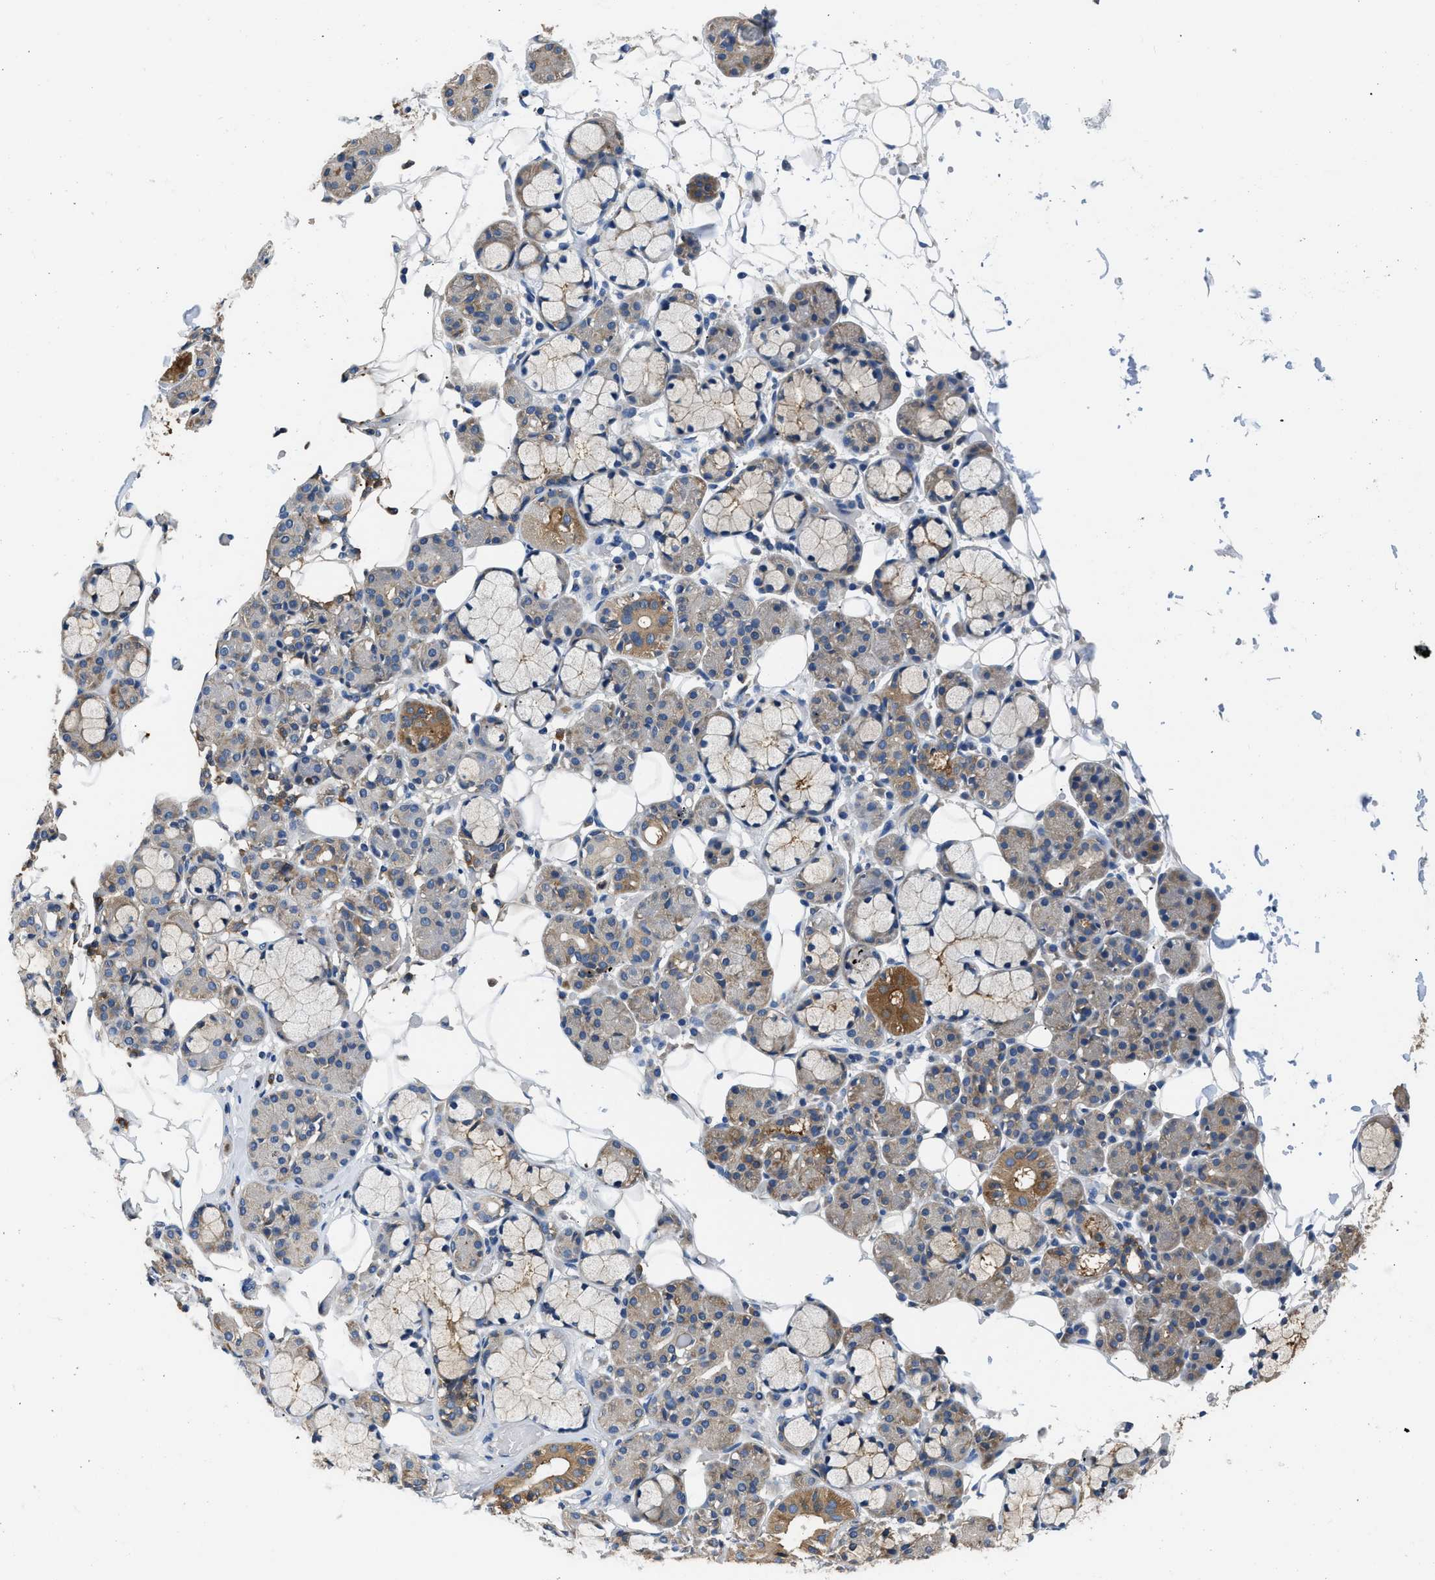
{"staining": {"intensity": "moderate", "quantity": "<25%", "location": "cytoplasmic/membranous"}, "tissue": "salivary gland", "cell_type": "Glandular cells", "image_type": "normal", "snomed": [{"axis": "morphology", "description": "Normal tissue, NOS"}, {"axis": "topography", "description": "Salivary gland"}], "caption": "Unremarkable salivary gland reveals moderate cytoplasmic/membranous positivity in approximately <25% of glandular cells, visualized by immunohistochemistry.", "gene": "PKM", "patient": {"sex": "male", "age": 63}}